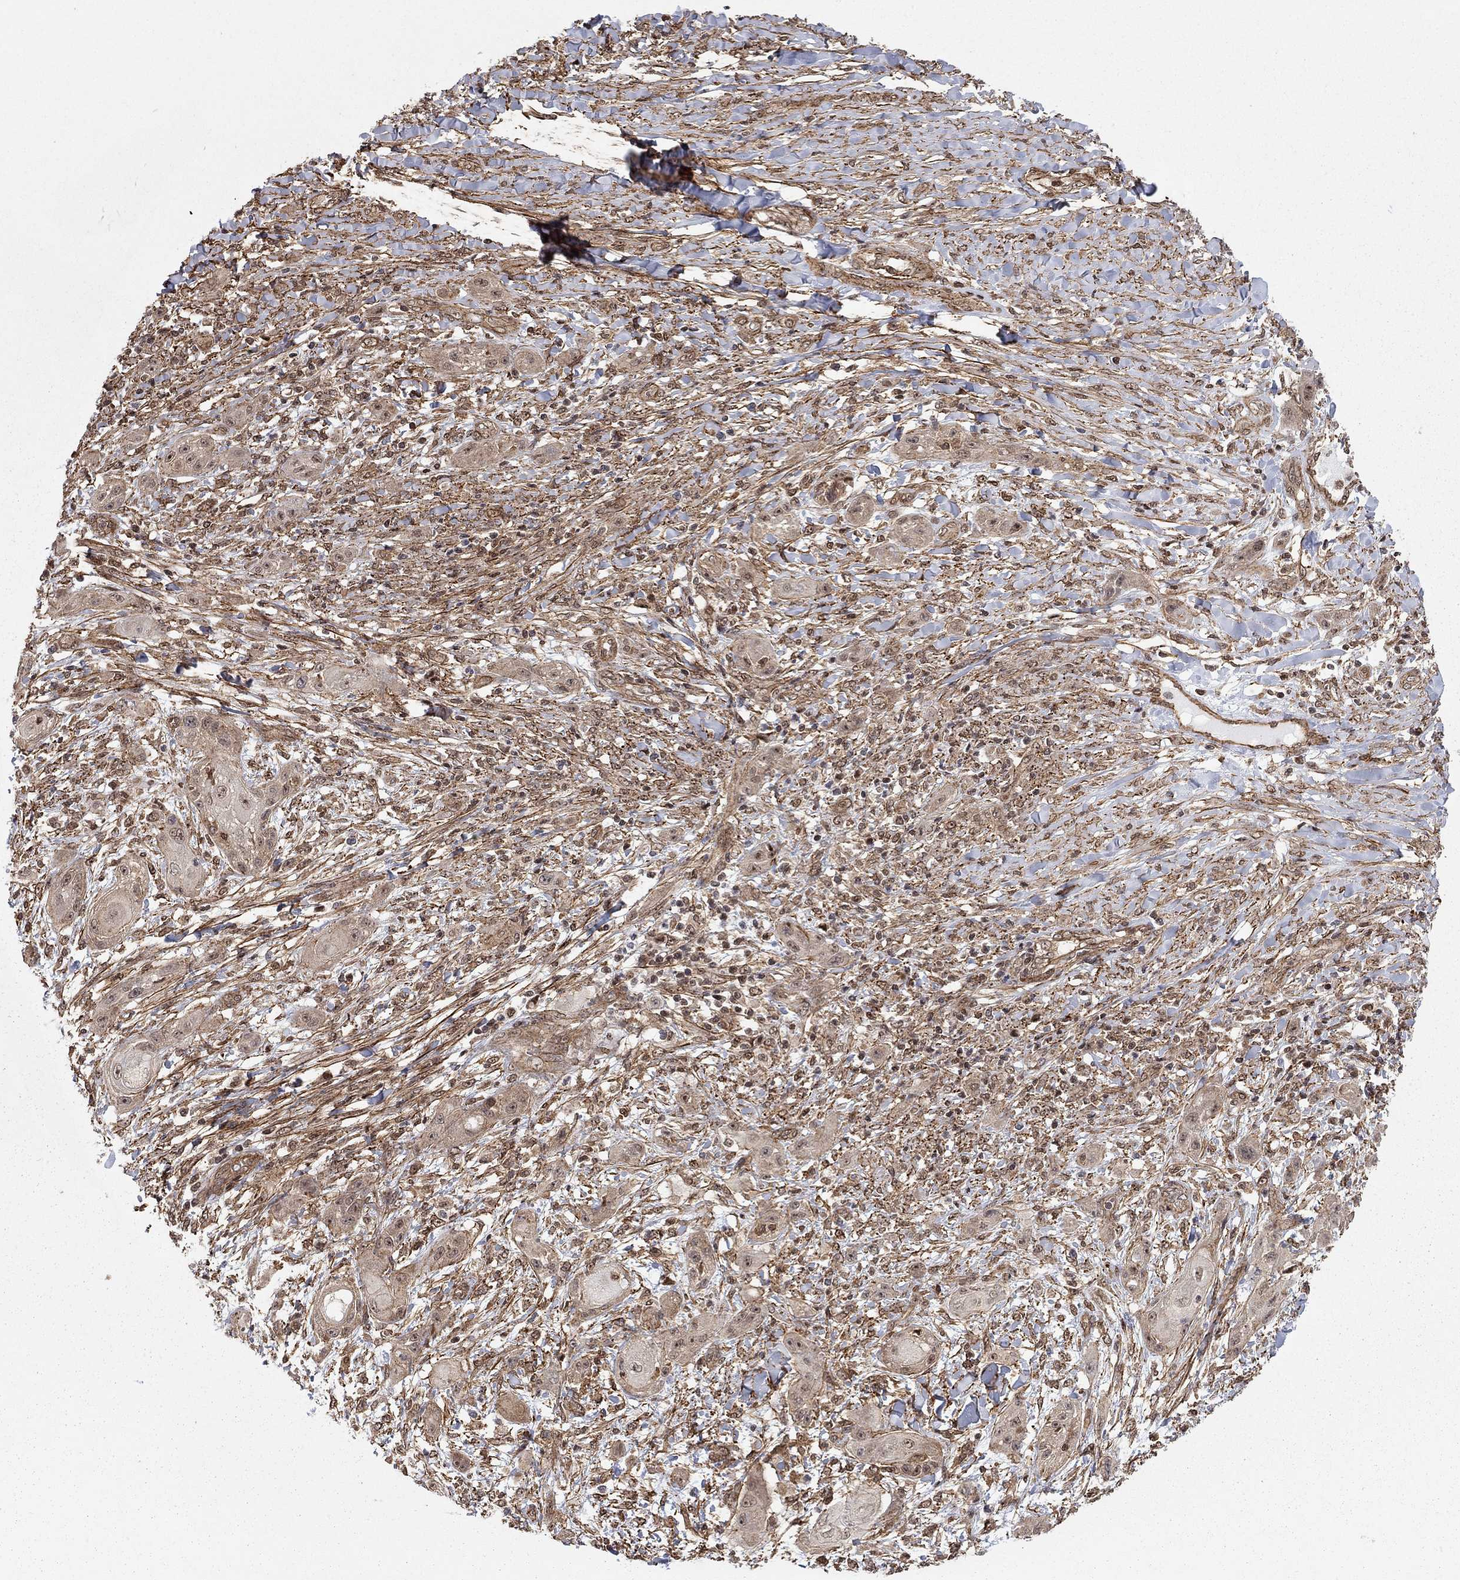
{"staining": {"intensity": "moderate", "quantity": "25%-75%", "location": "cytoplasmic/membranous,nuclear"}, "tissue": "skin cancer", "cell_type": "Tumor cells", "image_type": "cancer", "snomed": [{"axis": "morphology", "description": "Squamous cell carcinoma, NOS"}, {"axis": "topography", "description": "Skin"}], "caption": "Skin cancer (squamous cell carcinoma) tissue shows moderate cytoplasmic/membranous and nuclear staining in about 25%-75% of tumor cells, visualized by immunohistochemistry.", "gene": "TDP1", "patient": {"sex": "male", "age": 62}}